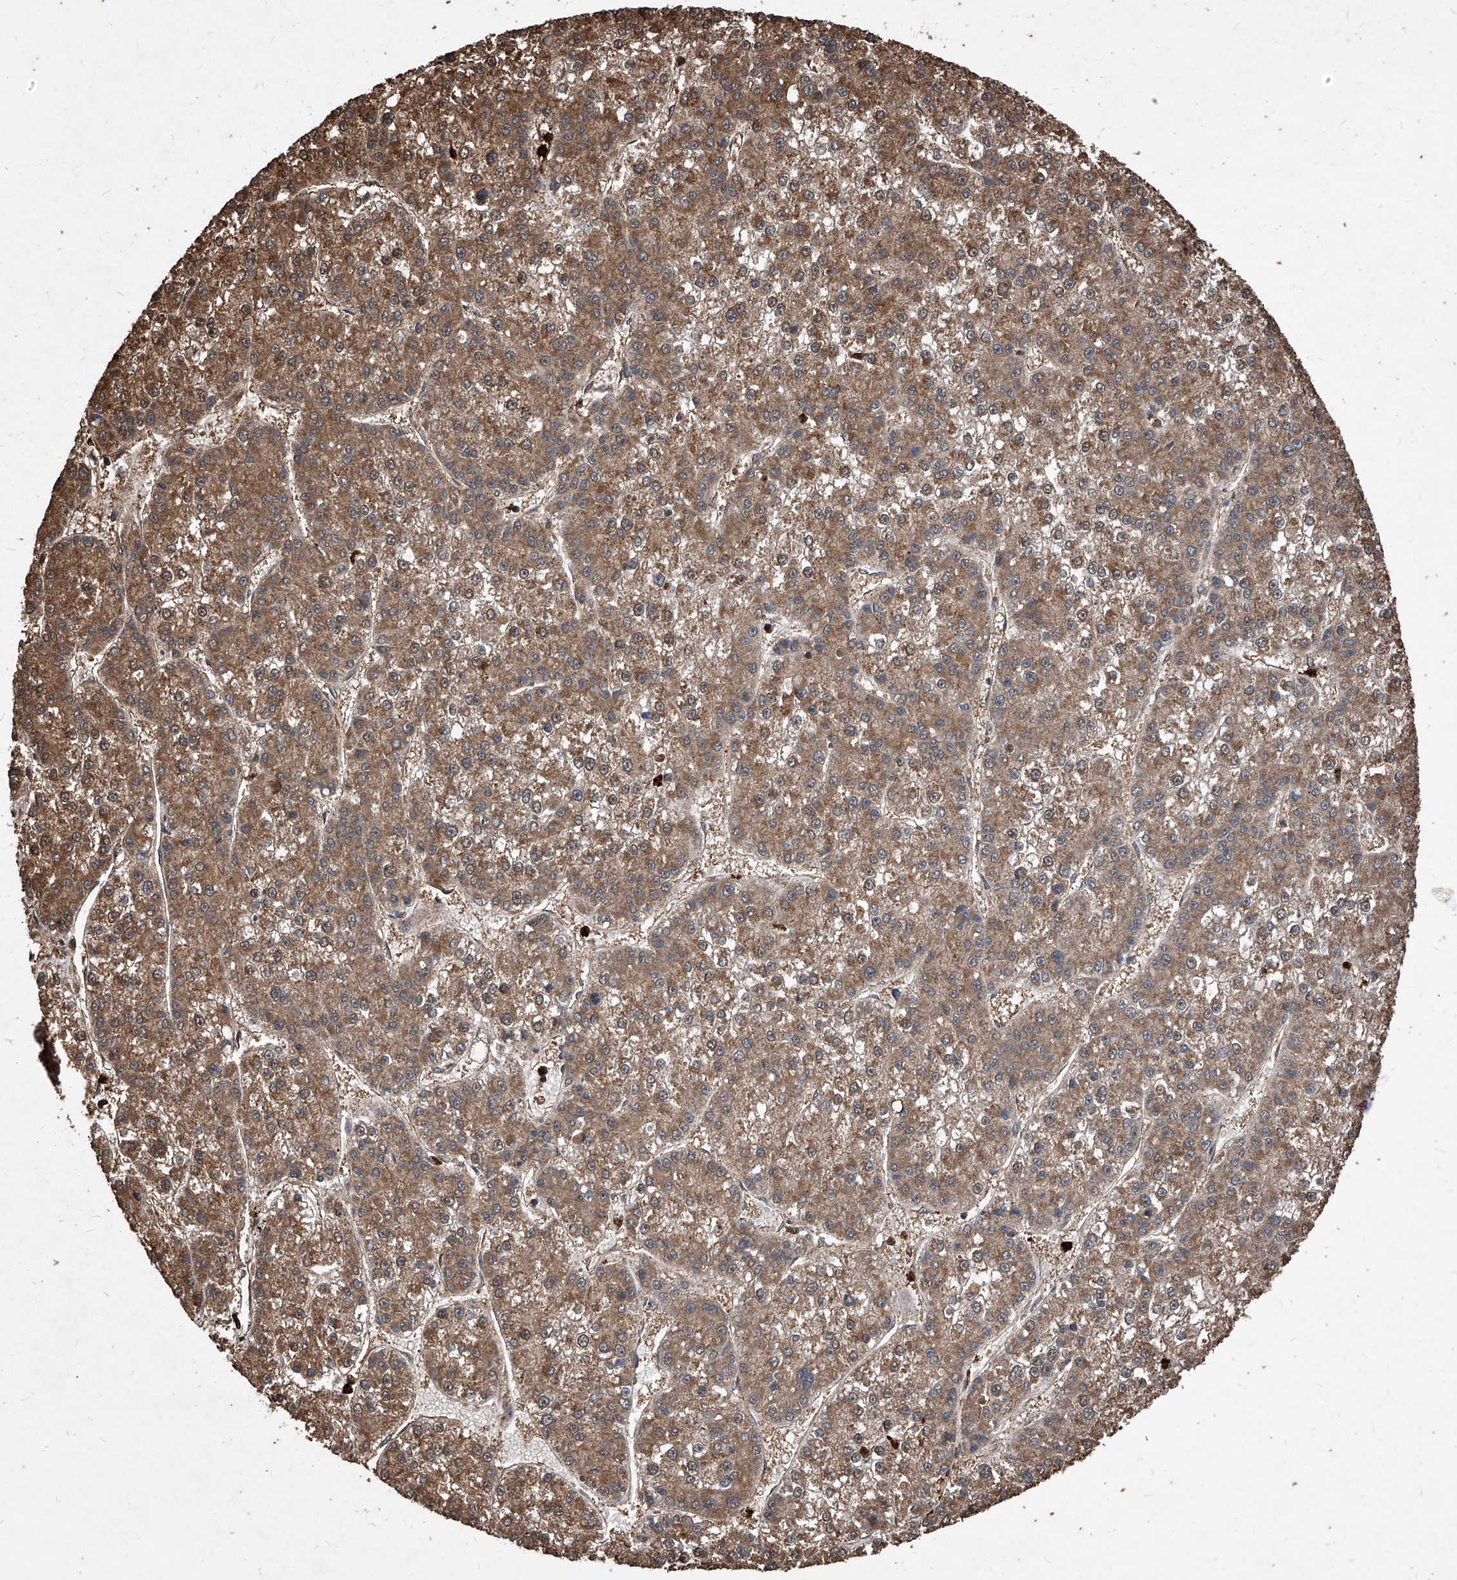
{"staining": {"intensity": "moderate", "quantity": ">75%", "location": "cytoplasmic/membranous"}, "tissue": "liver cancer", "cell_type": "Tumor cells", "image_type": "cancer", "snomed": [{"axis": "morphology", "description": "Carcinoma, Hepatocellular, NOS"}, {"axis": "topography", "description": "Liver"}], "caption": "Human liver hepatocellular carcinoma stained with a brown dye reveals moderate cytoplasmic/membranous positive staining in approximately >75% of tumor cells.", "gene": "UCP2", "patient": {"sex": "female", "age": 73}}